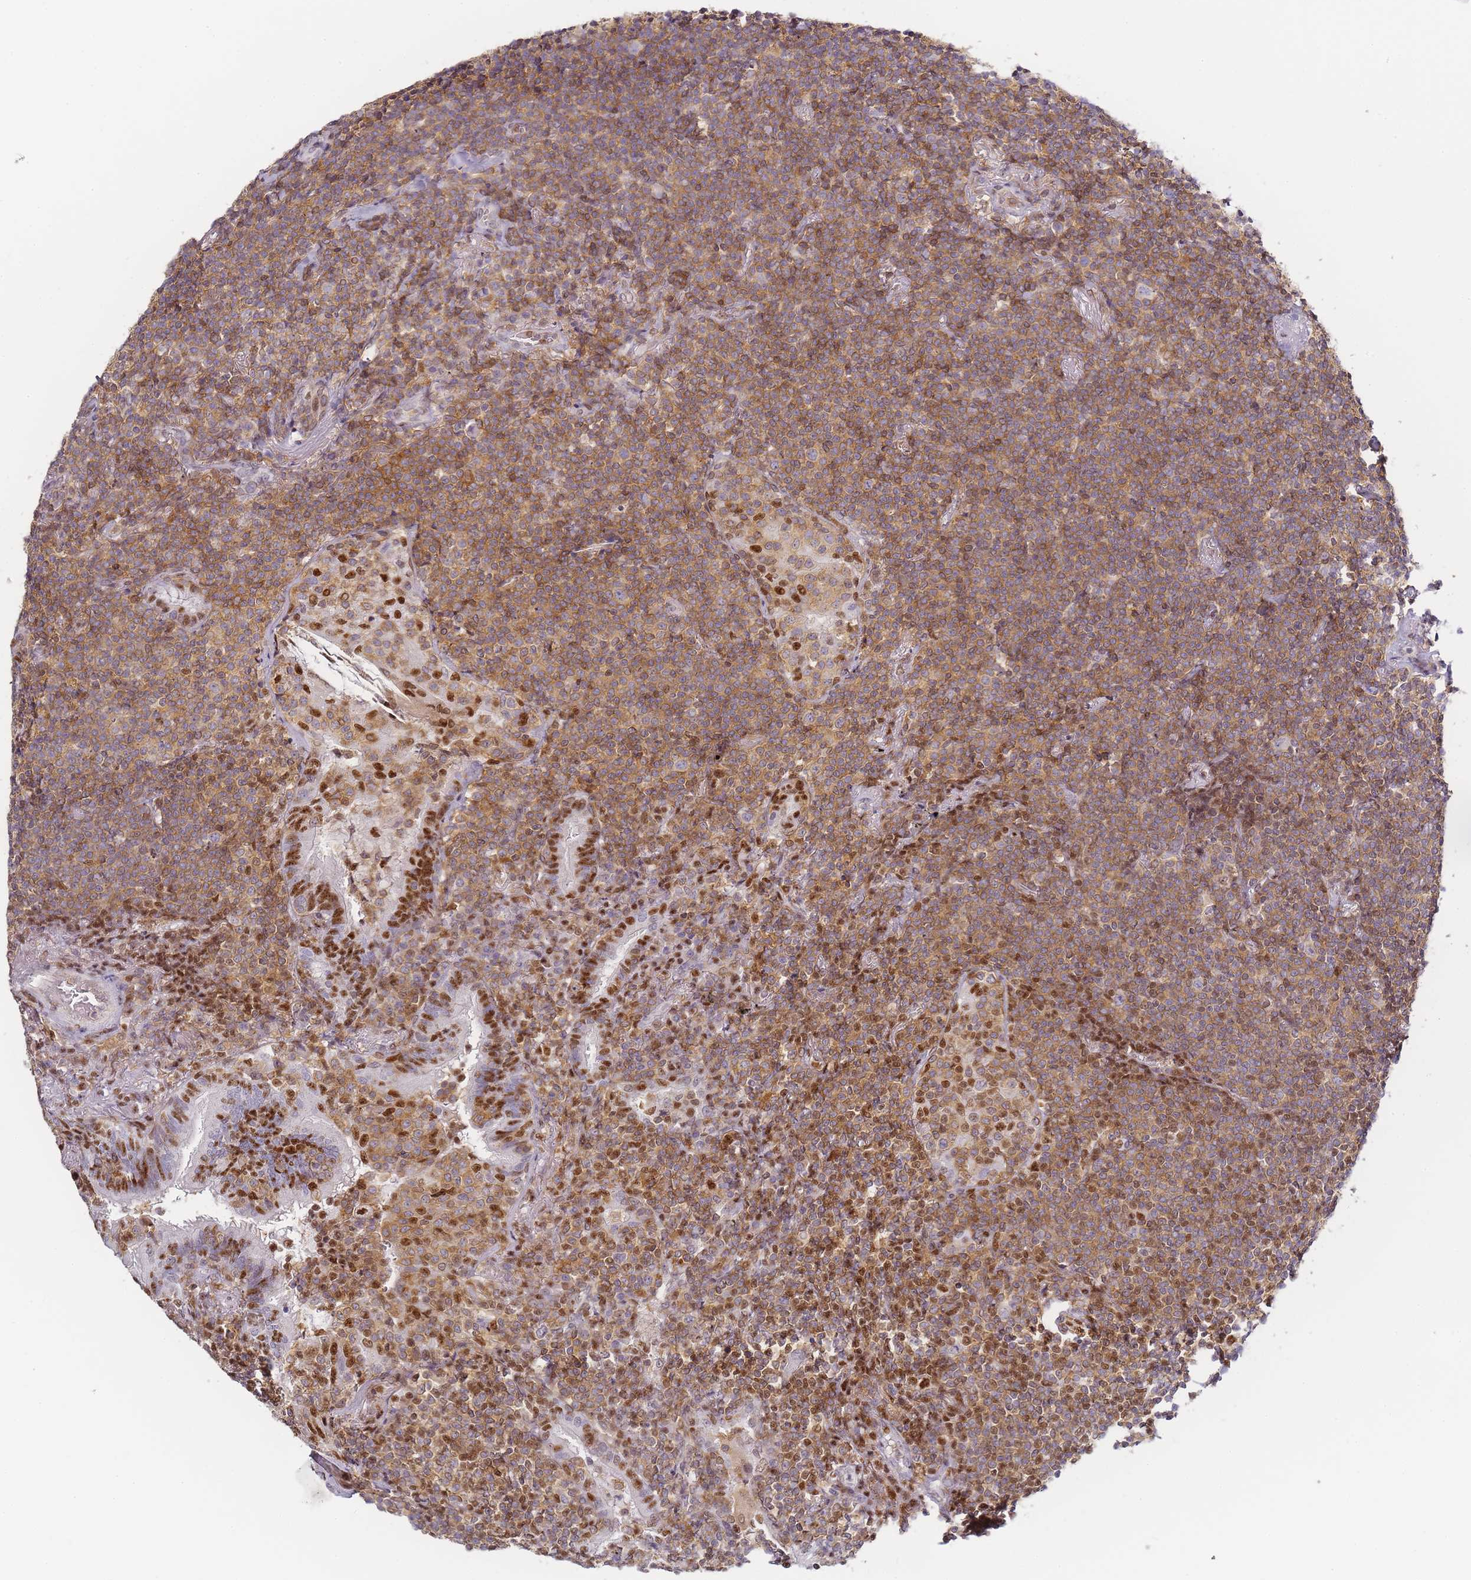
{"staining": {"intensity": "moderate", "quantity": ">75%", "location": "cytoplasmic/membranous"}, "tissue": "lymphoma", "cell_type": "Tumor cells", "image_type": "cancer", "snomed": [{"axis": "morphology", "description": "Malignant lymphoma, non-Hodgkin's type, Low grade"}, {"axis": "topography", "description": "Lung"}], "caption": "IHC histopathology image of malignant lymphoma, non-Hodgkin's type (low-grade) stained for a protein (brown), which shows medium levels of moderate cytoplasmic/membranous expression in about >75% of tumor cells.", "gene": "JAKMIP1", "patient": {"sex": "female", "age": 71}}